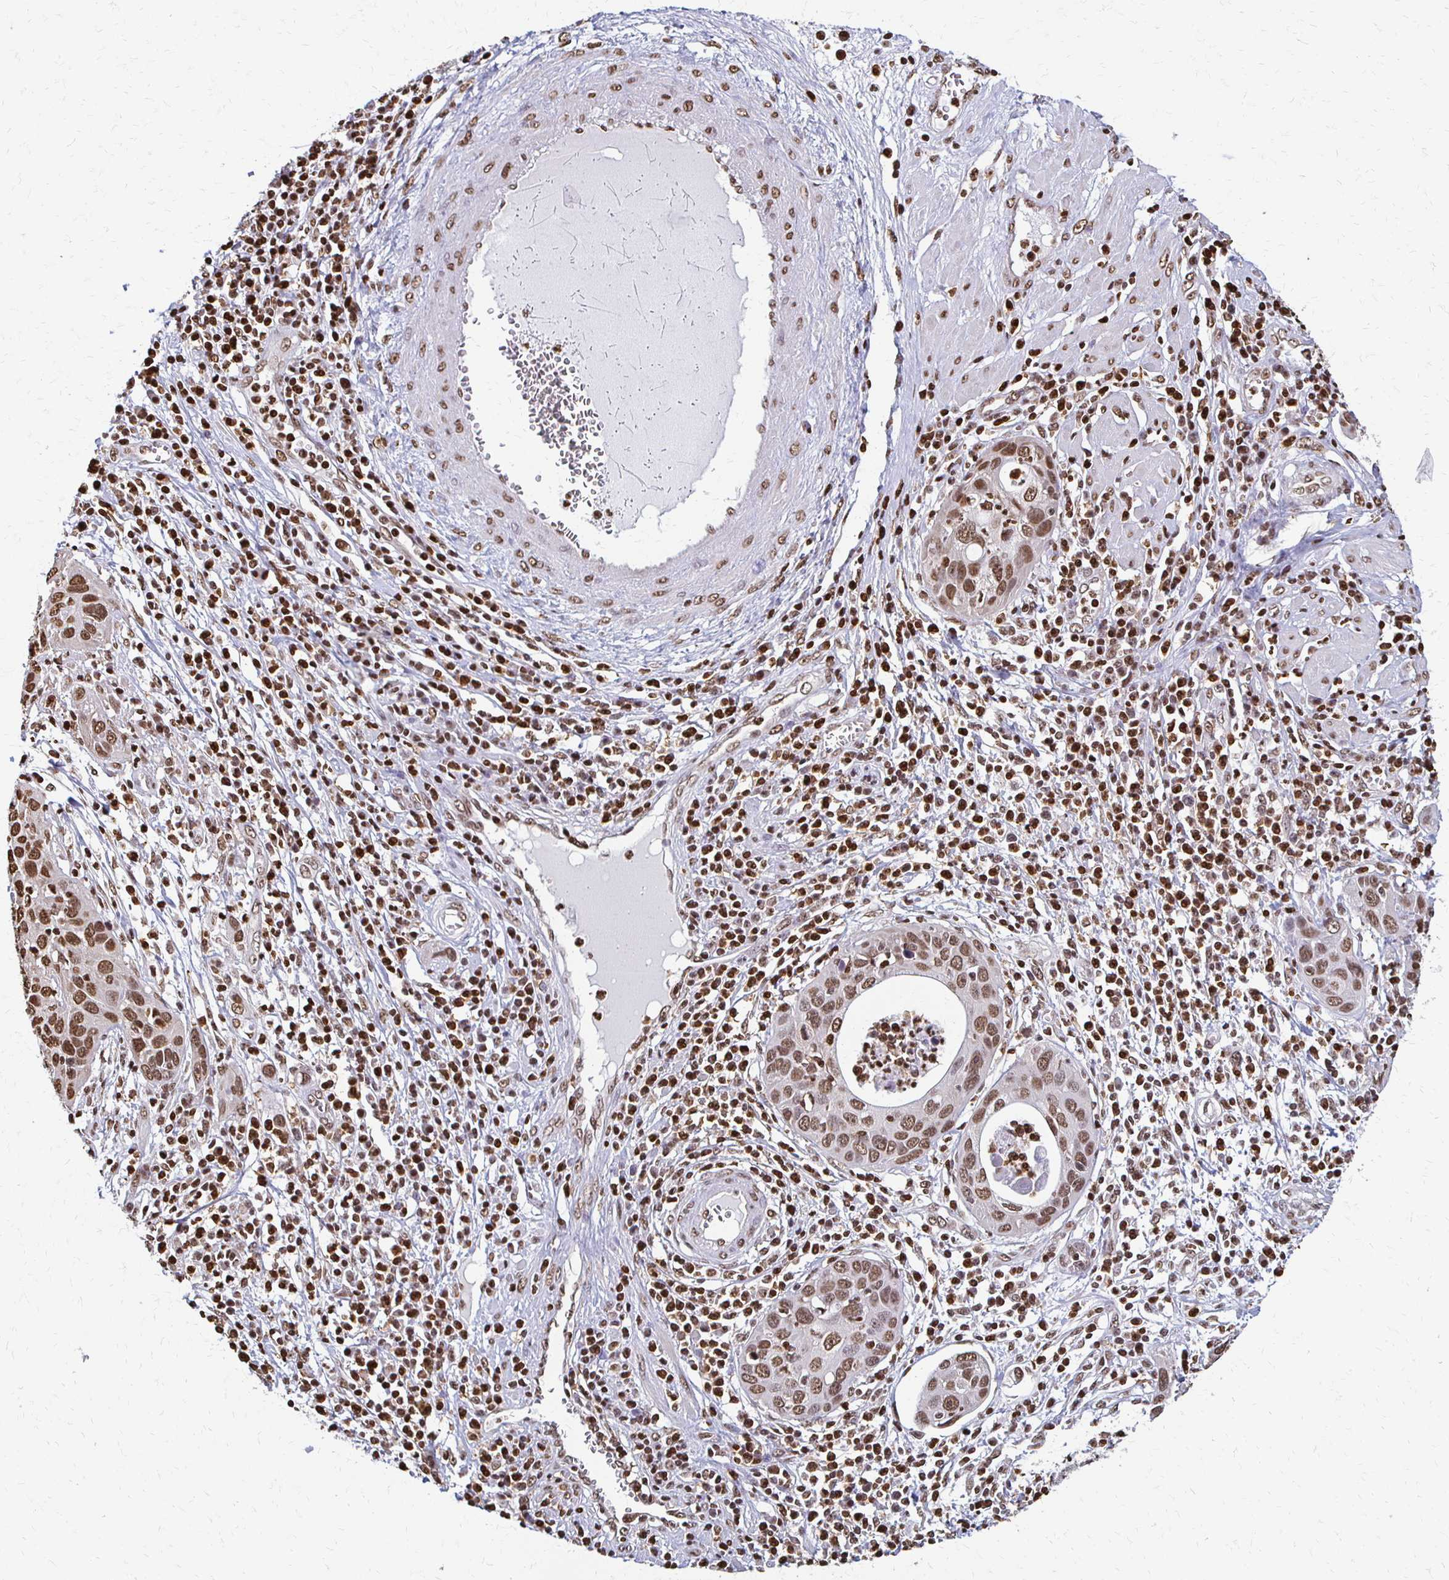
{"staining": {"intensity": "moderate", "quantity": ">75%", "location": "nuclear"}, "tissue": "cervical cancer", "cell_type": "Tumor cells", "image_type": "cancer", "snomed": [{"axis": "morphology", "description": "Squamous cell carcinoma, NOS"}, {"axis": "topography", "description": "Cervix"}], "caption": "Human cervical cancer (squamous cell carcinoma) stained for a protein (brown) shows moderate nuclear positive staining in about >75% of tumor cells.", "gene": "HOXA9", "patient": {"sex": "female", "age": 36}}